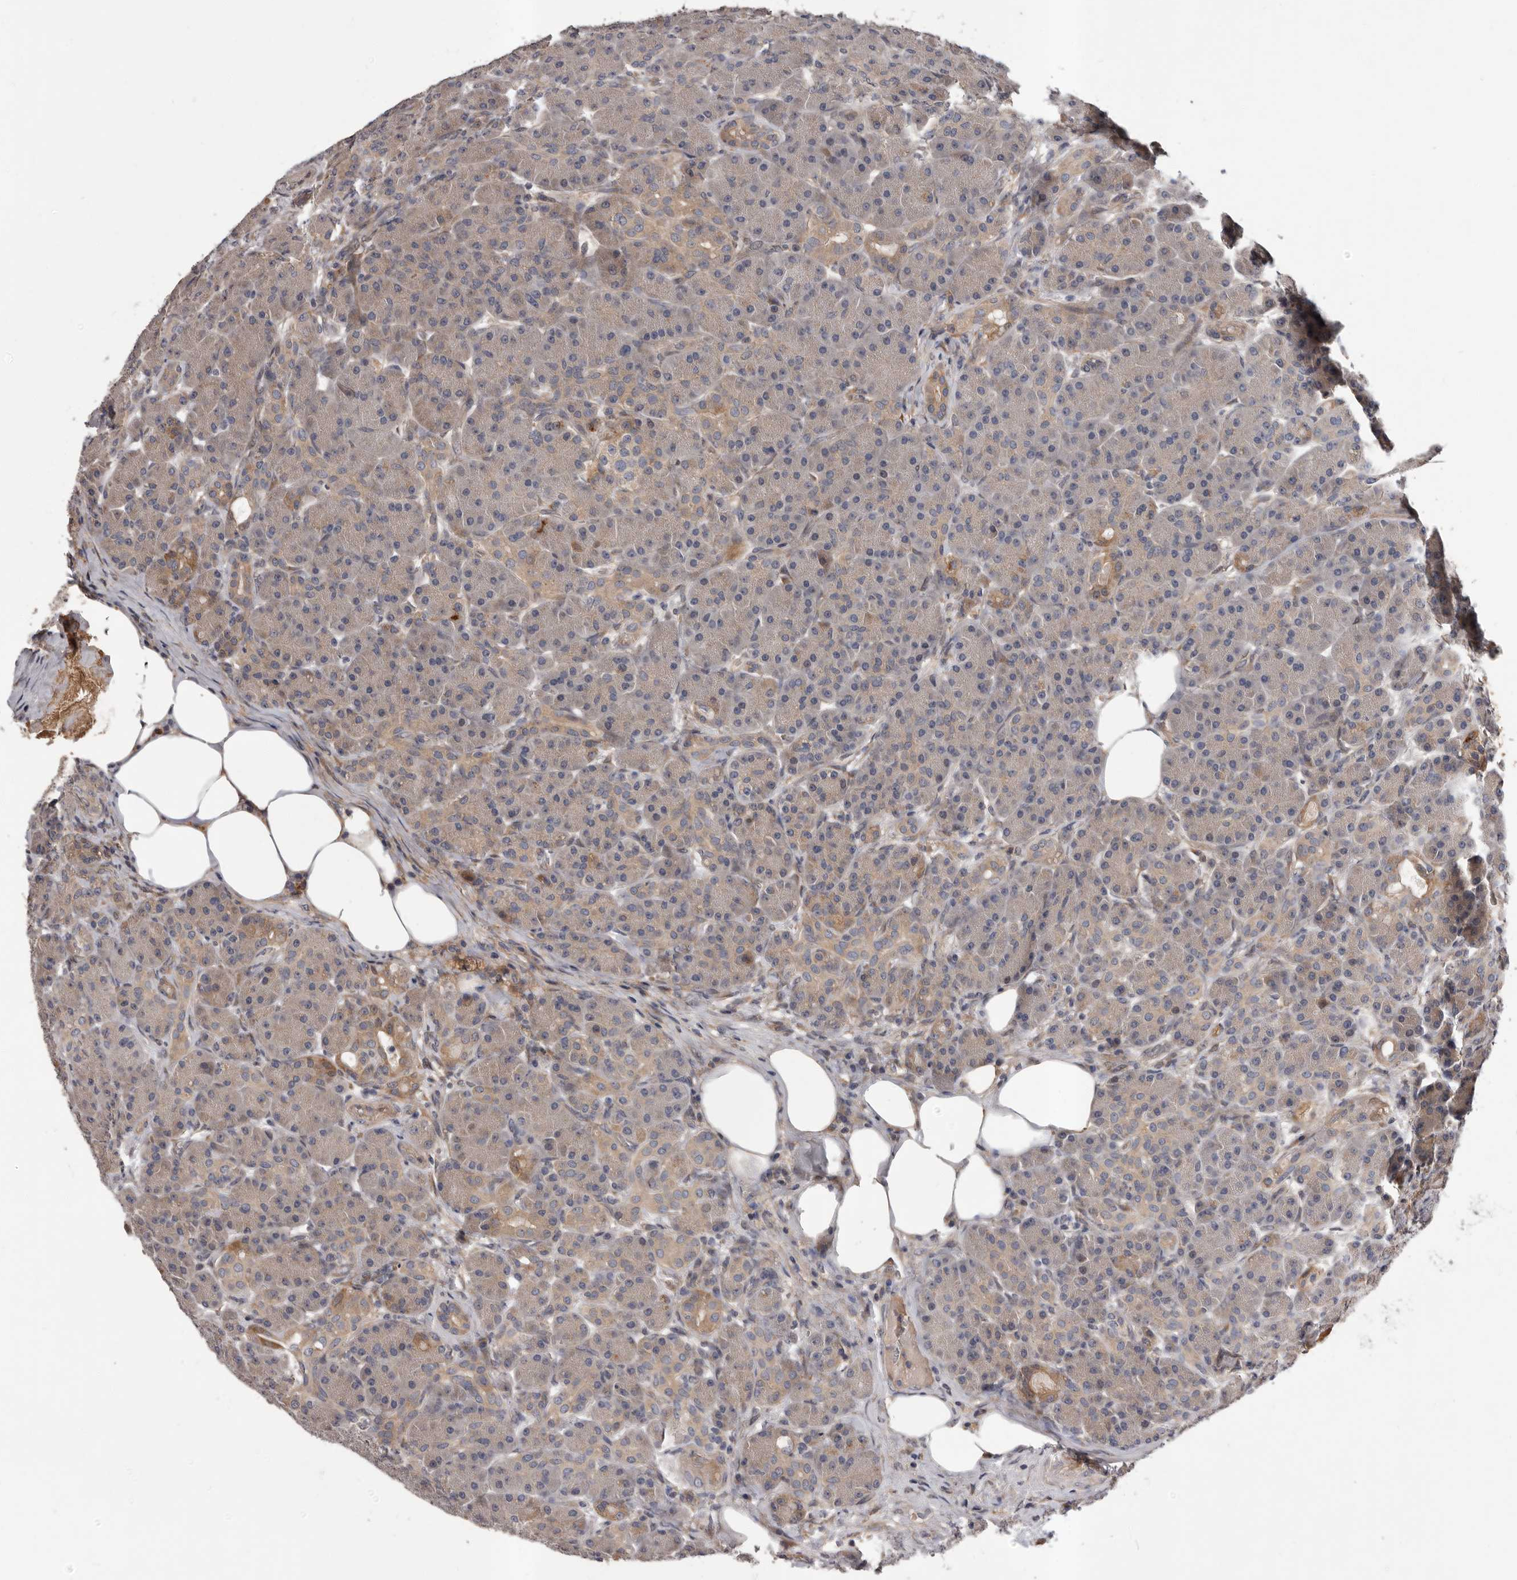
{"staining": {"intensity": "weak", "quantity": "25%-75%", "location": "cytoplasmic/membranous"}, "tissue": "pancreas", "cell_type": "Exocrine glandular cells", "image_type": "normal", "snomed": [{"axis": "morphology", "description": "Normal tissue, NOS"}, {"axis": "topography", "description": "Pancreas"}], "caption": "A brown stain labels weak cytoplasmic/membranous expression of a protein in exocrine glandular cells of normal pancreas.", "gene": "PRKD1", "patient": {"sex": "male", "age": 63}}